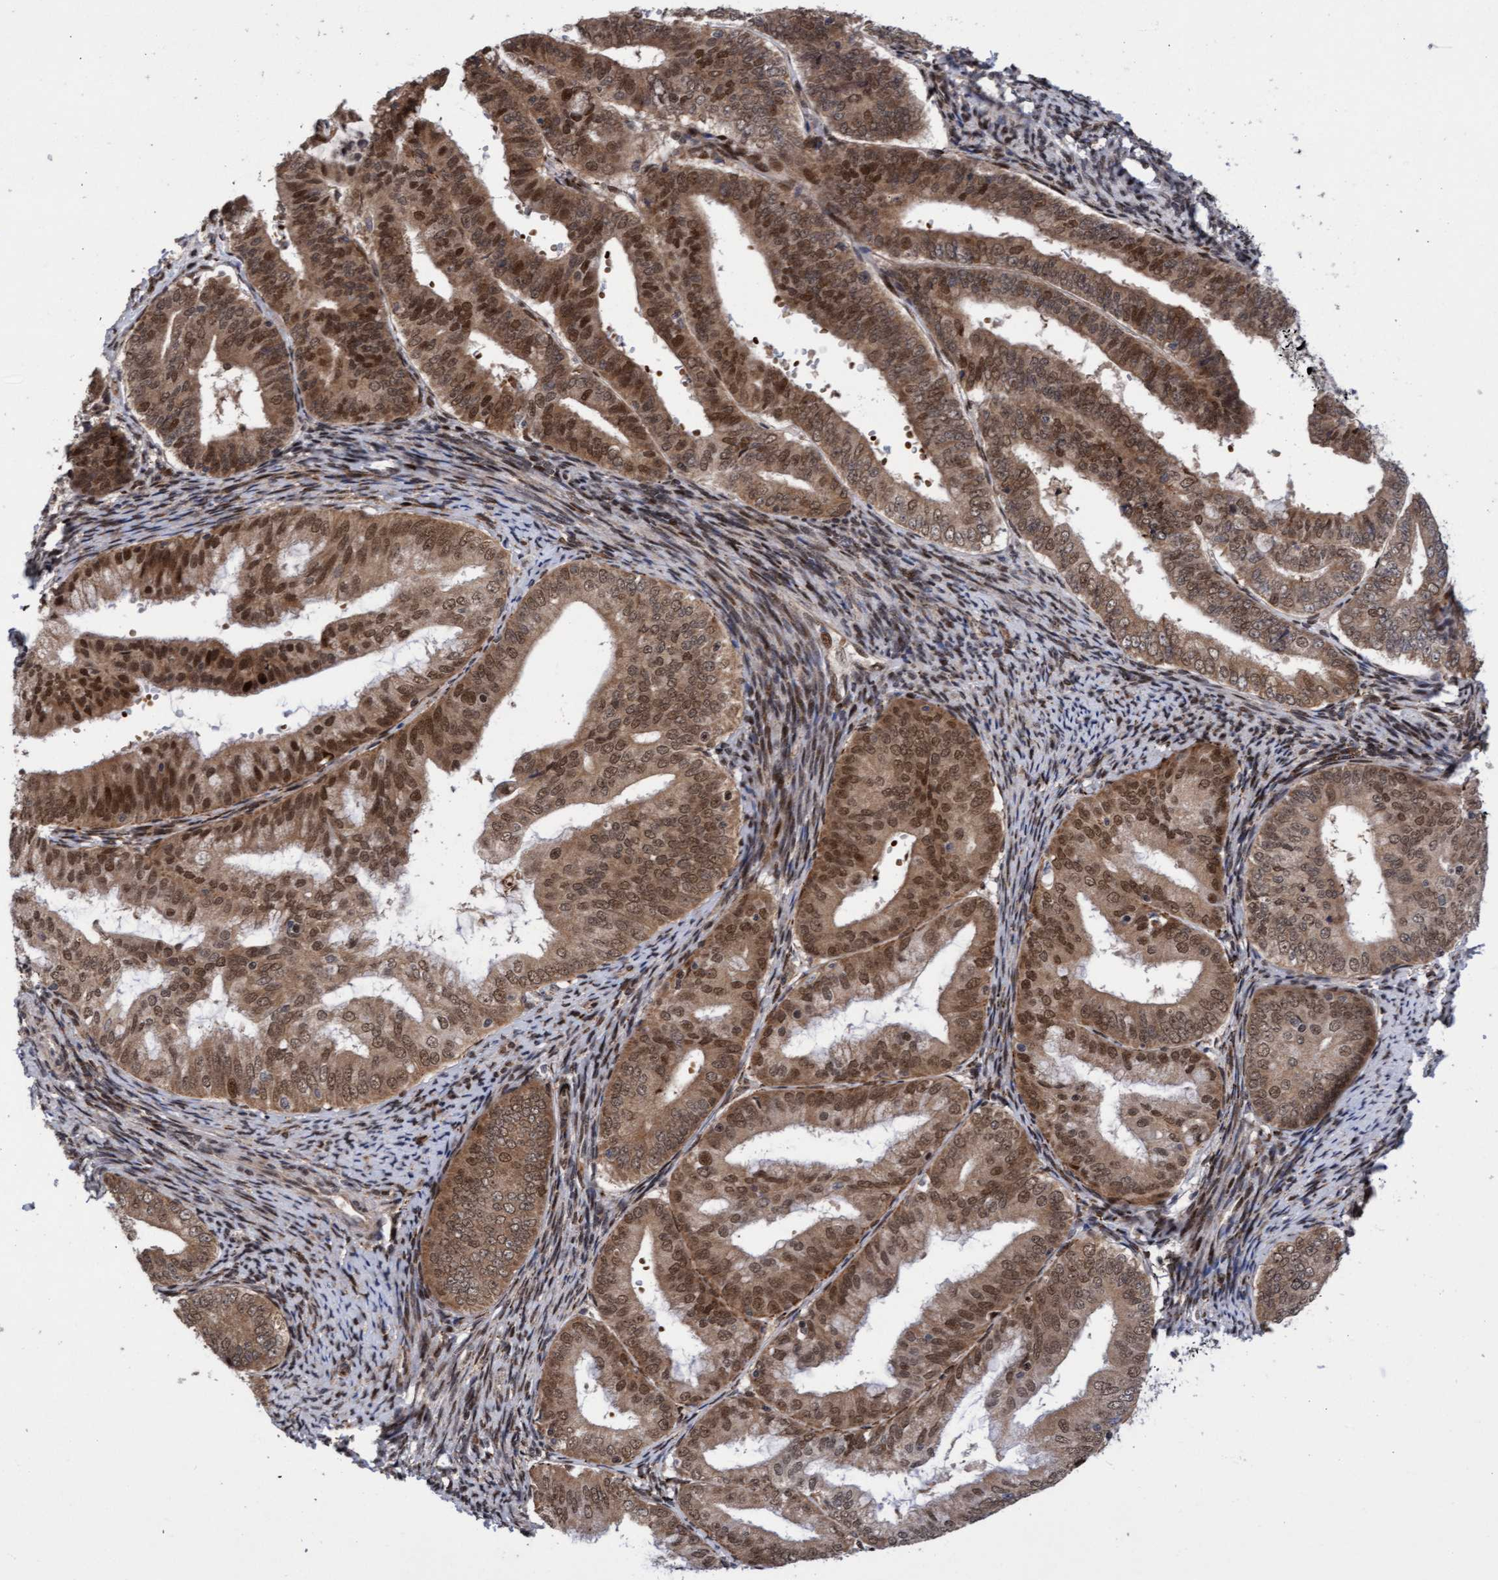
{"staining": {"intensity": "moderate", "quantity": ">75%", "location": "cytoplasmic/membranous,nuclear"}, "tissue": "endometrial cancer", "cell_type": "Tumor cells", "image_type": "cancer", "snomed": [{"axis": "morphology", "description": "Adenocarcinoma, NOS"}, {"axis": "topography", "description": "Endometrium"}], "caption": "DAB (3,3'-diaminobenzidine) immunohistochemical staining of human endometrial adenocarcinoma shows moderate cytoplasmic/membranous and nuclear protein staining in about >75% of tumor cells.", "gene": "TANC2", "patient": {"sex": "female", "age": 63}}